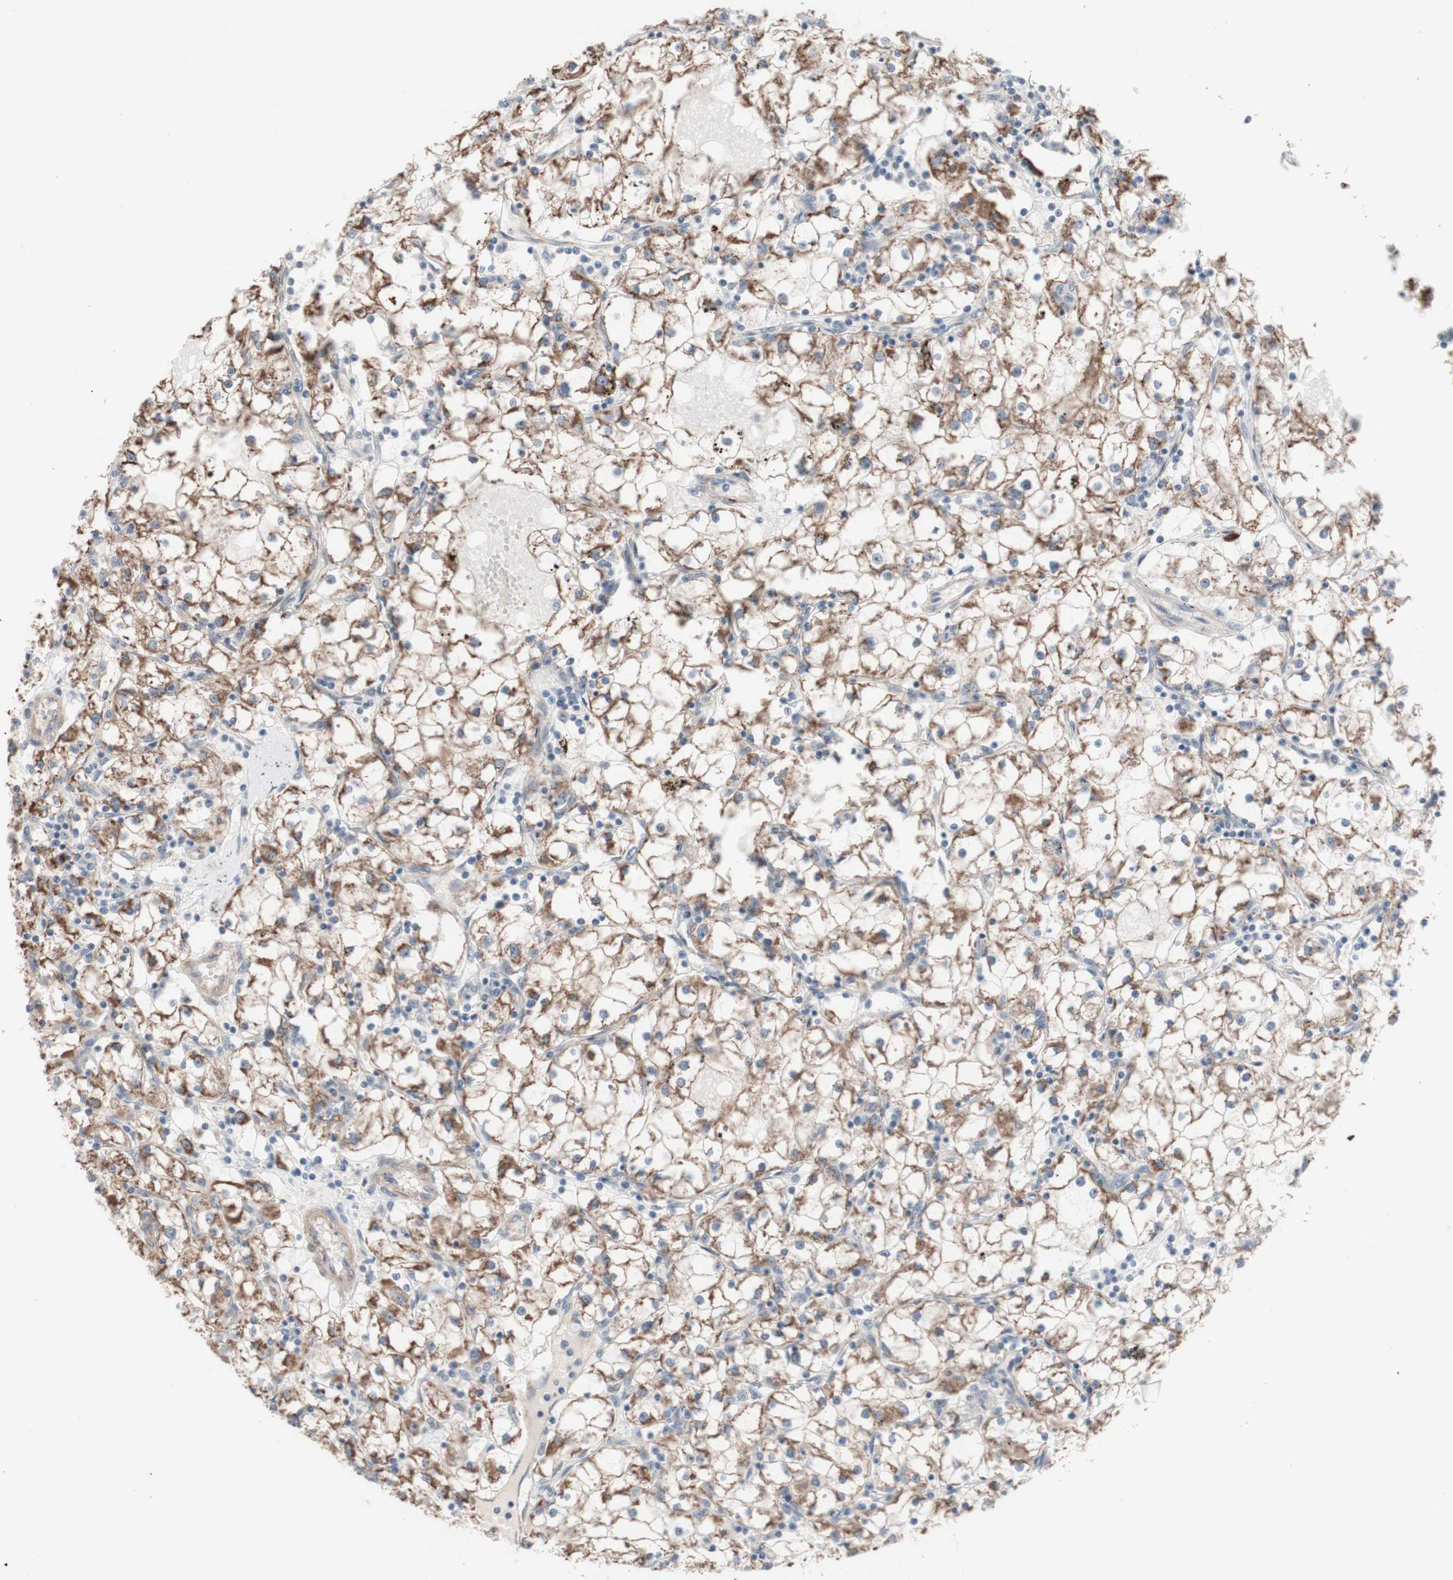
{"staining": {"intensity": "moderate", "quantity": ">75%", "location": "cytoplasmic/membranous"}, "tissue": "renal cancer", "cell_type": "Tumor cells", "image_type": "cancer", "snomed": [{"axis": "morphology", "description": "Adenocarcinoma, NOS"}, {"axis": "topography", "description": "Kidney"}], "caption": "IHC image of human adenocarcinoma (renal) stained for a protein (brown), which displays medium levels of moderate cytoplasmic/membranous positivity in about >75% of tumor cells.", "gene": "CNN3", "patient": {"sex": "male", "age": 56}}